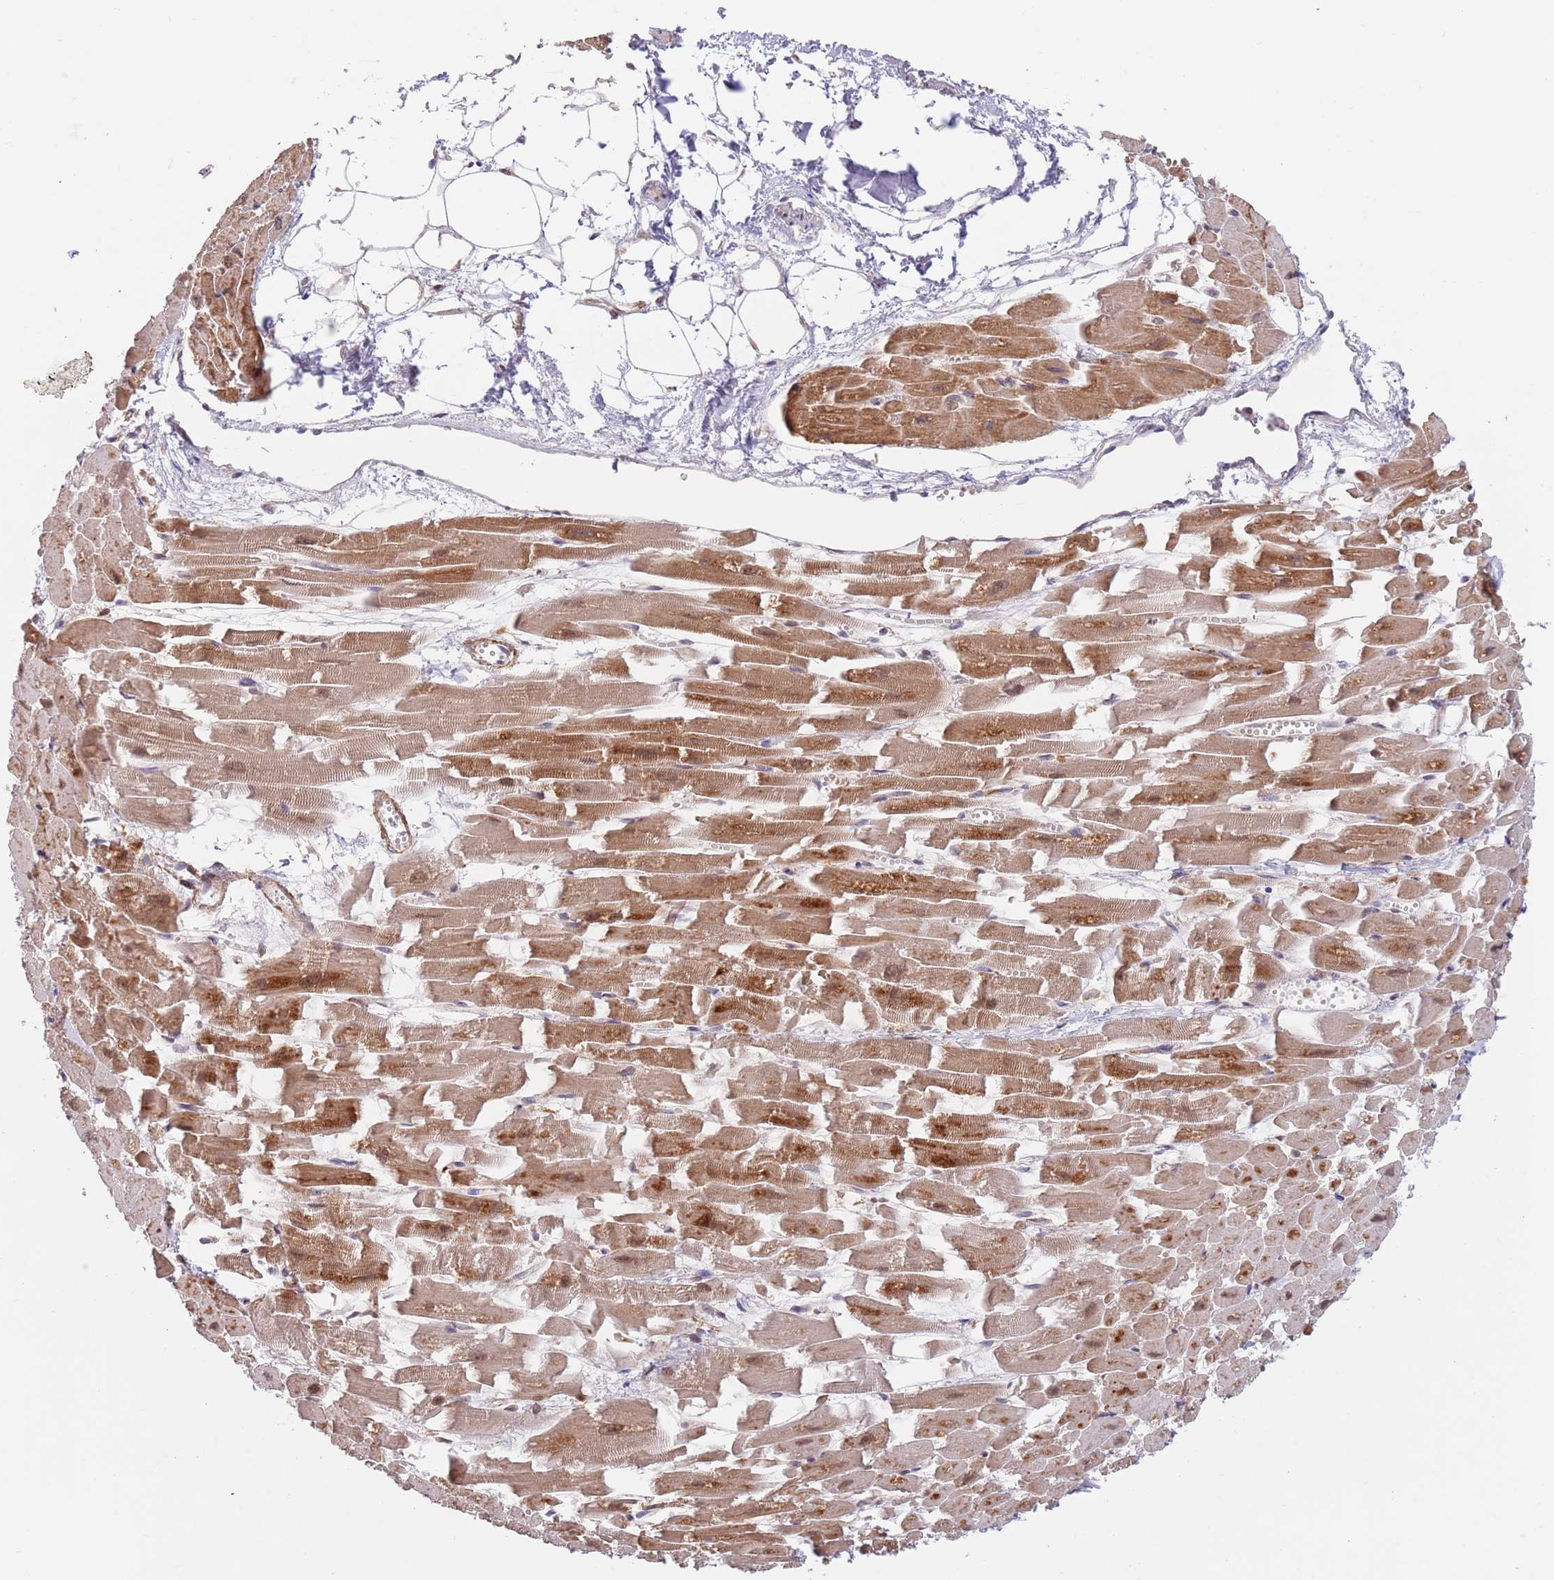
{"staining": {"intensity": "moderate", "quantity": ">75%", "location": "cytoplasmic/membranous,nuclear"}, "tissue": "heart muscle", "cell_type": "Cardiomyocytes", "image_type": "normal", "snomed": [{"axis": "morphology", "description": "Normal tissue, NOS"}, {"axis": "topography", "description": "Heart"}], "caption": "DAB (3,3'-diaminobenzidine) immunohistochemical staining of unremarkable heart muscle reveals moderate cytoplasmic/membranous,nuclear protein expression in approximately >75% of cardiomyocytes. The protein of interest is stained brown, and the nuclei are stained in blue (DAB (3,3'-diaminobenzidine) IHC with brightfield microscopy, high magnification).", "gene": "UQCC3", "patient": {"sex": "female", "age": 64}}